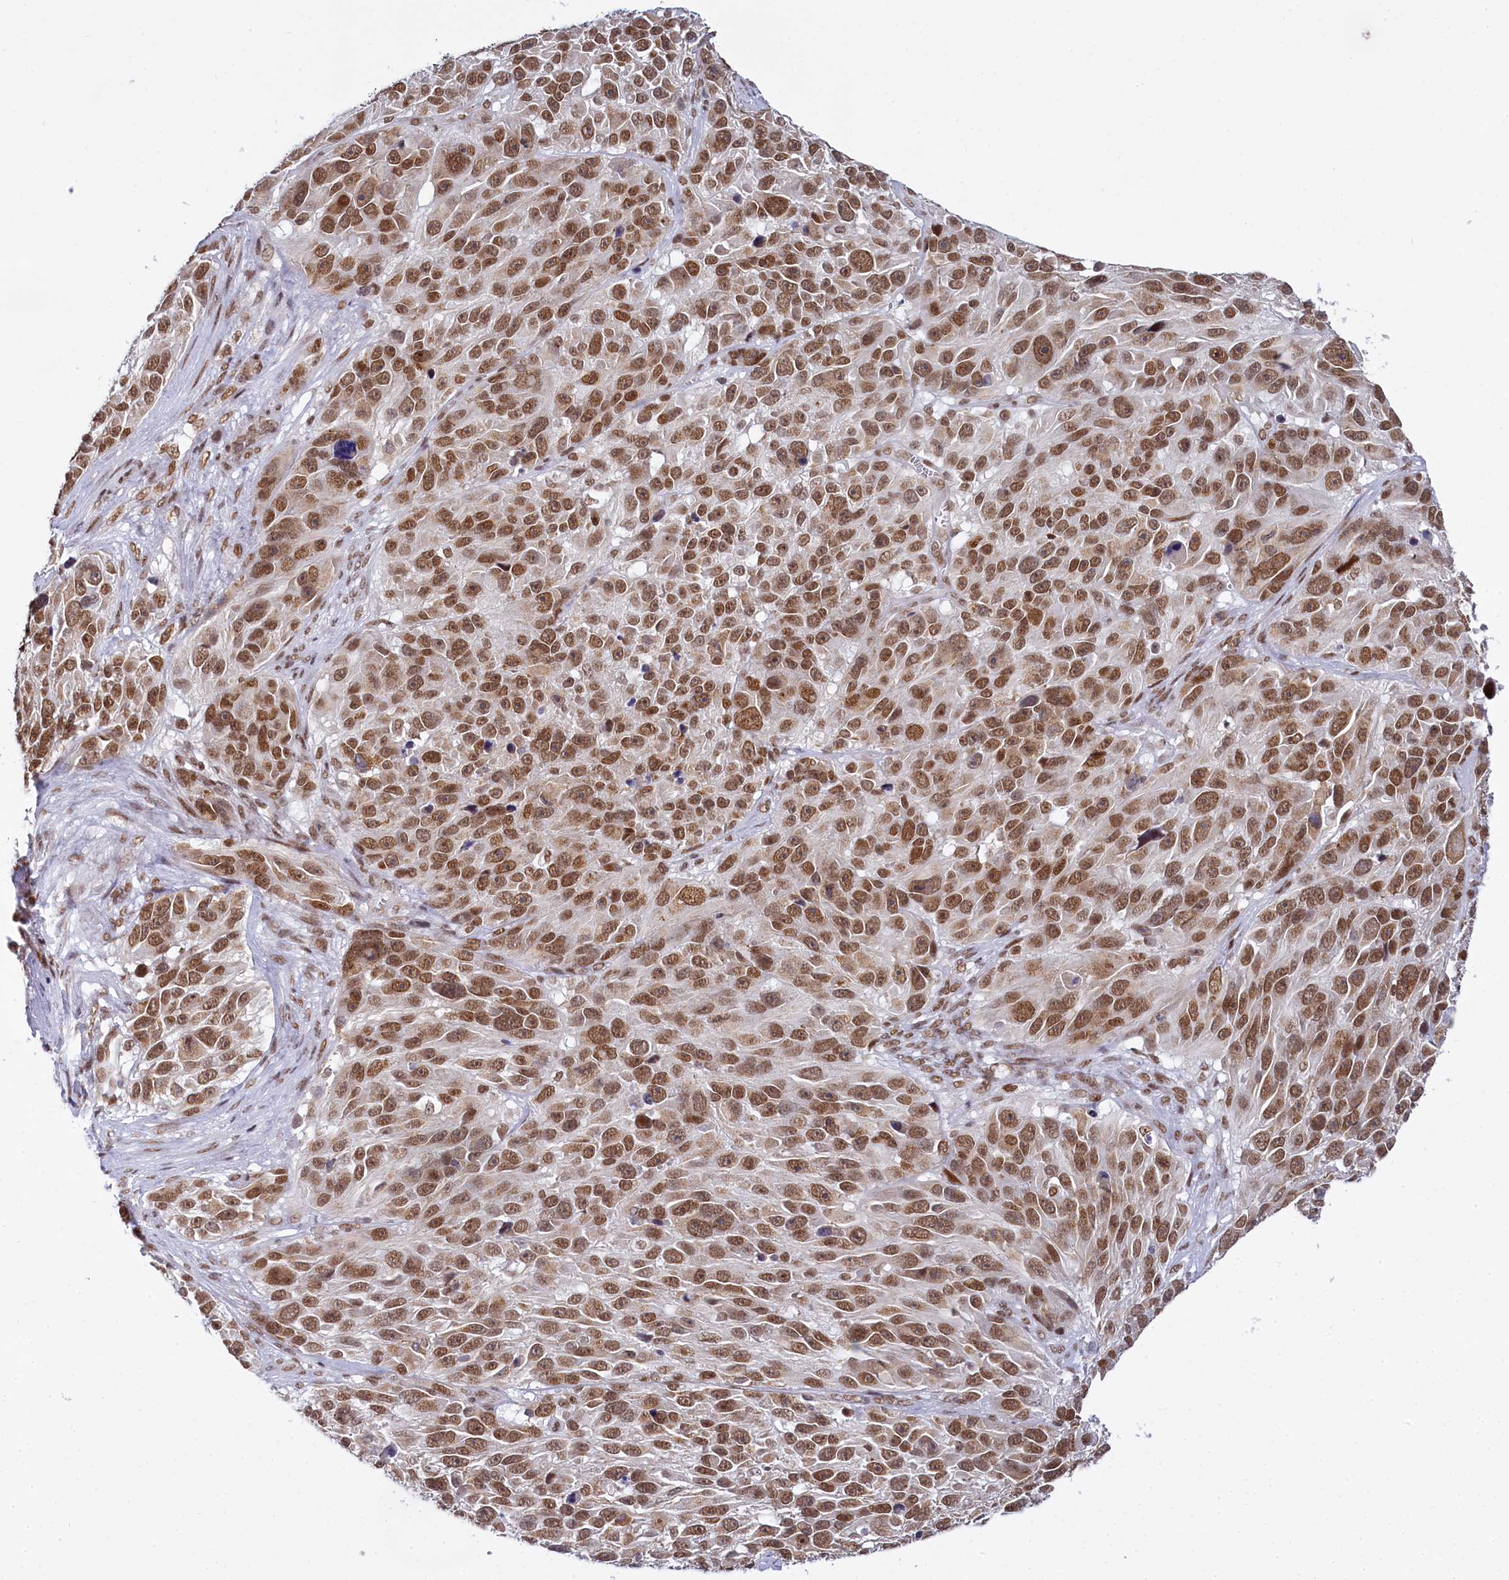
{"staining": {"intensity": "moderate", "quantity": ">75%", "location": "nuclear"}, "tissue": "melanoma", "cell_type": "Tumor cells", "image_type": "cancer", "snomed": [{"axis": "morphology", "description": "Malignant melanoma, NOS"}, {"axis": "topography", "description": "Skin"}], "caption": "Melanoma tissue reveals moderate nuclear staining in about >75% of tumor cells, visualized by immunohistochemistry.", "gene": "PPHLN1", "patient": {"sex": "male", "age": 84}}